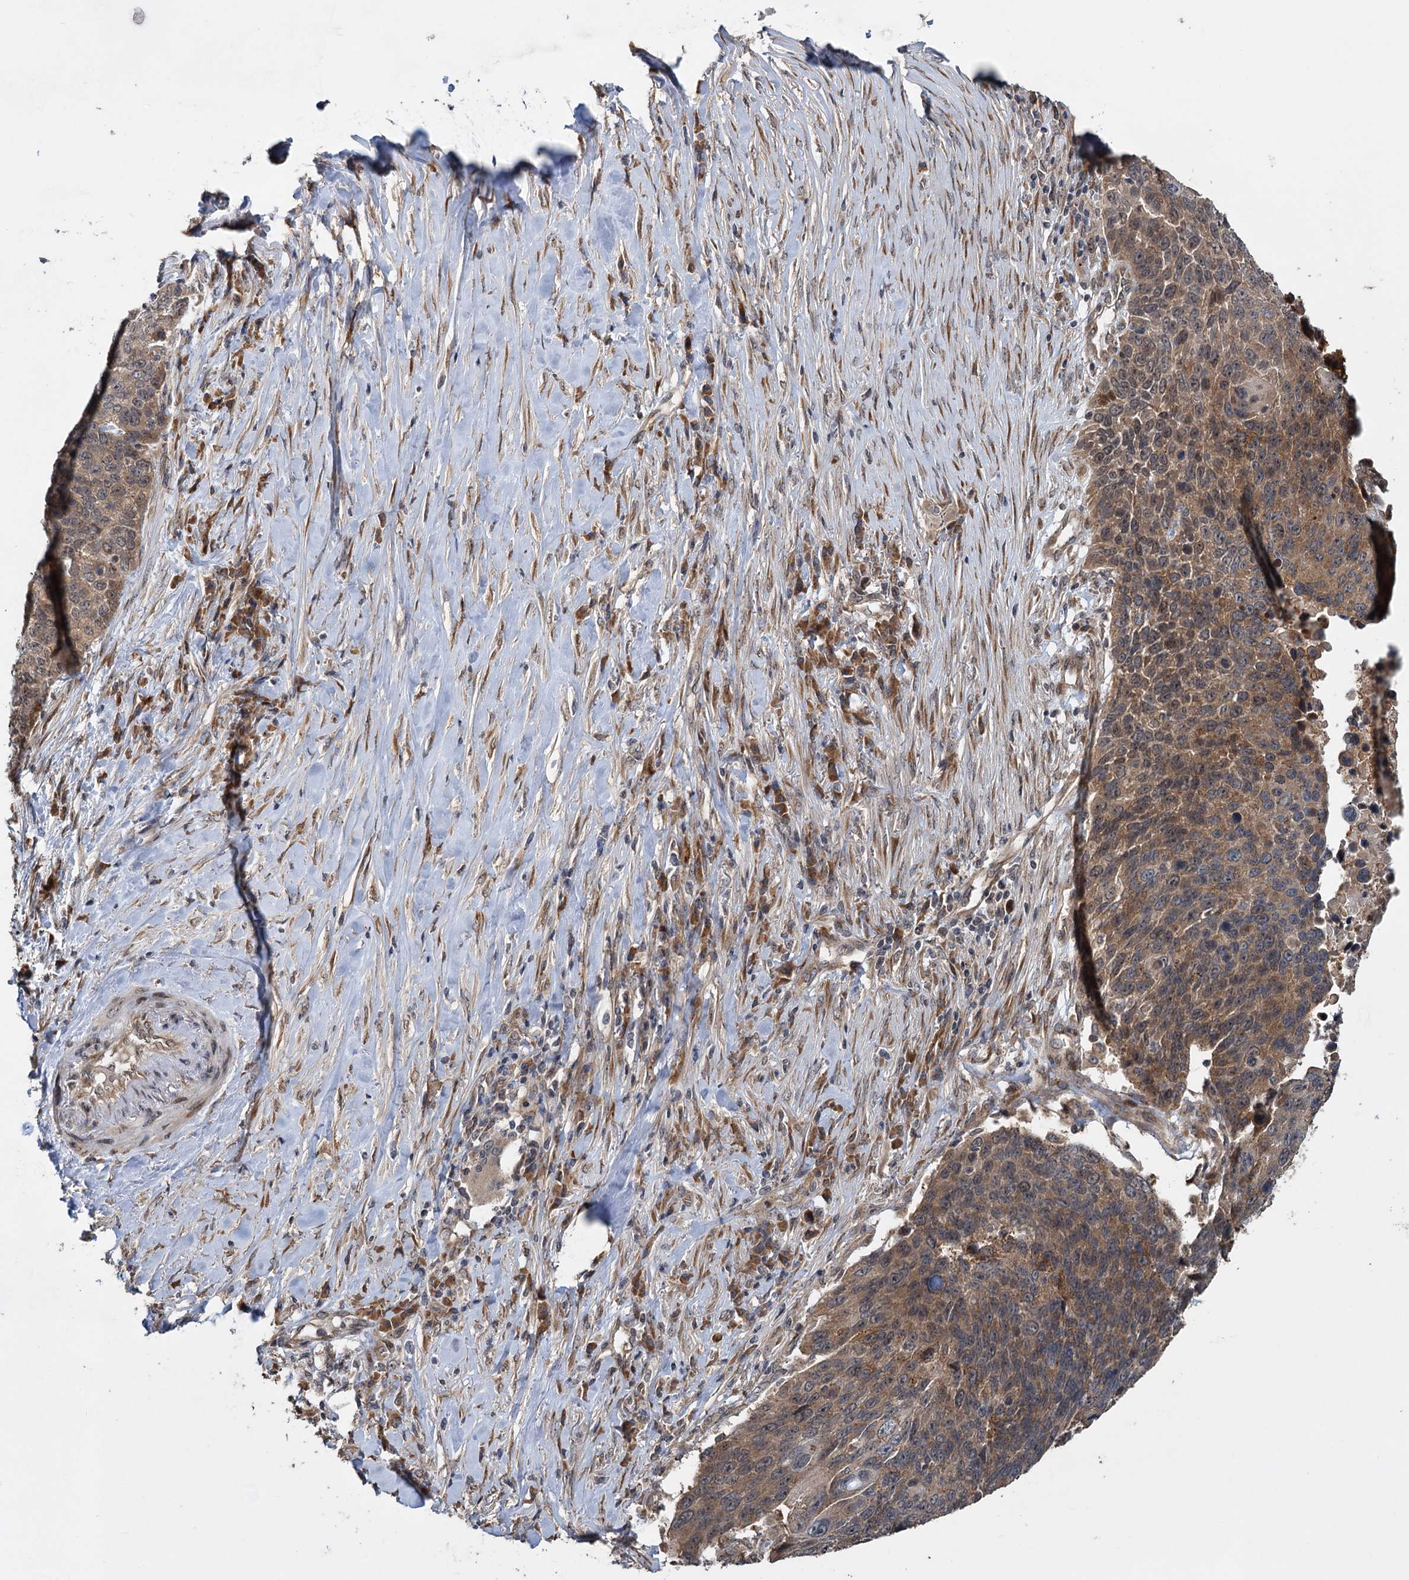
{"staining": {"intensity": "moderate", "quantity": "25%-75%", "location": "cytoplasmic/membranous,nuclear"}, "tissue": "lung cancer", "cell_type": "Tumor cells", "image_type": "cancer", "snomed": [{"axis": "morphology", "description": "Normal tissue, NOS"}, {"axis": "morphology", "description": "Squamous cell carcinoma, NOS"}, {"axis": "topography", "description": "Lymph node"}, {"axis": "topography", "description": "Lung"}], "caption": "Immunohistochemical staining of lung cancer (squamous cell carcinoma) displays moderate cytoplasmic/membranous and nuclear protein expression in approximately 25%-75% of tumor cells.", "gene": "KANSL2", "patient": {"sex": "male", "age": 66}}